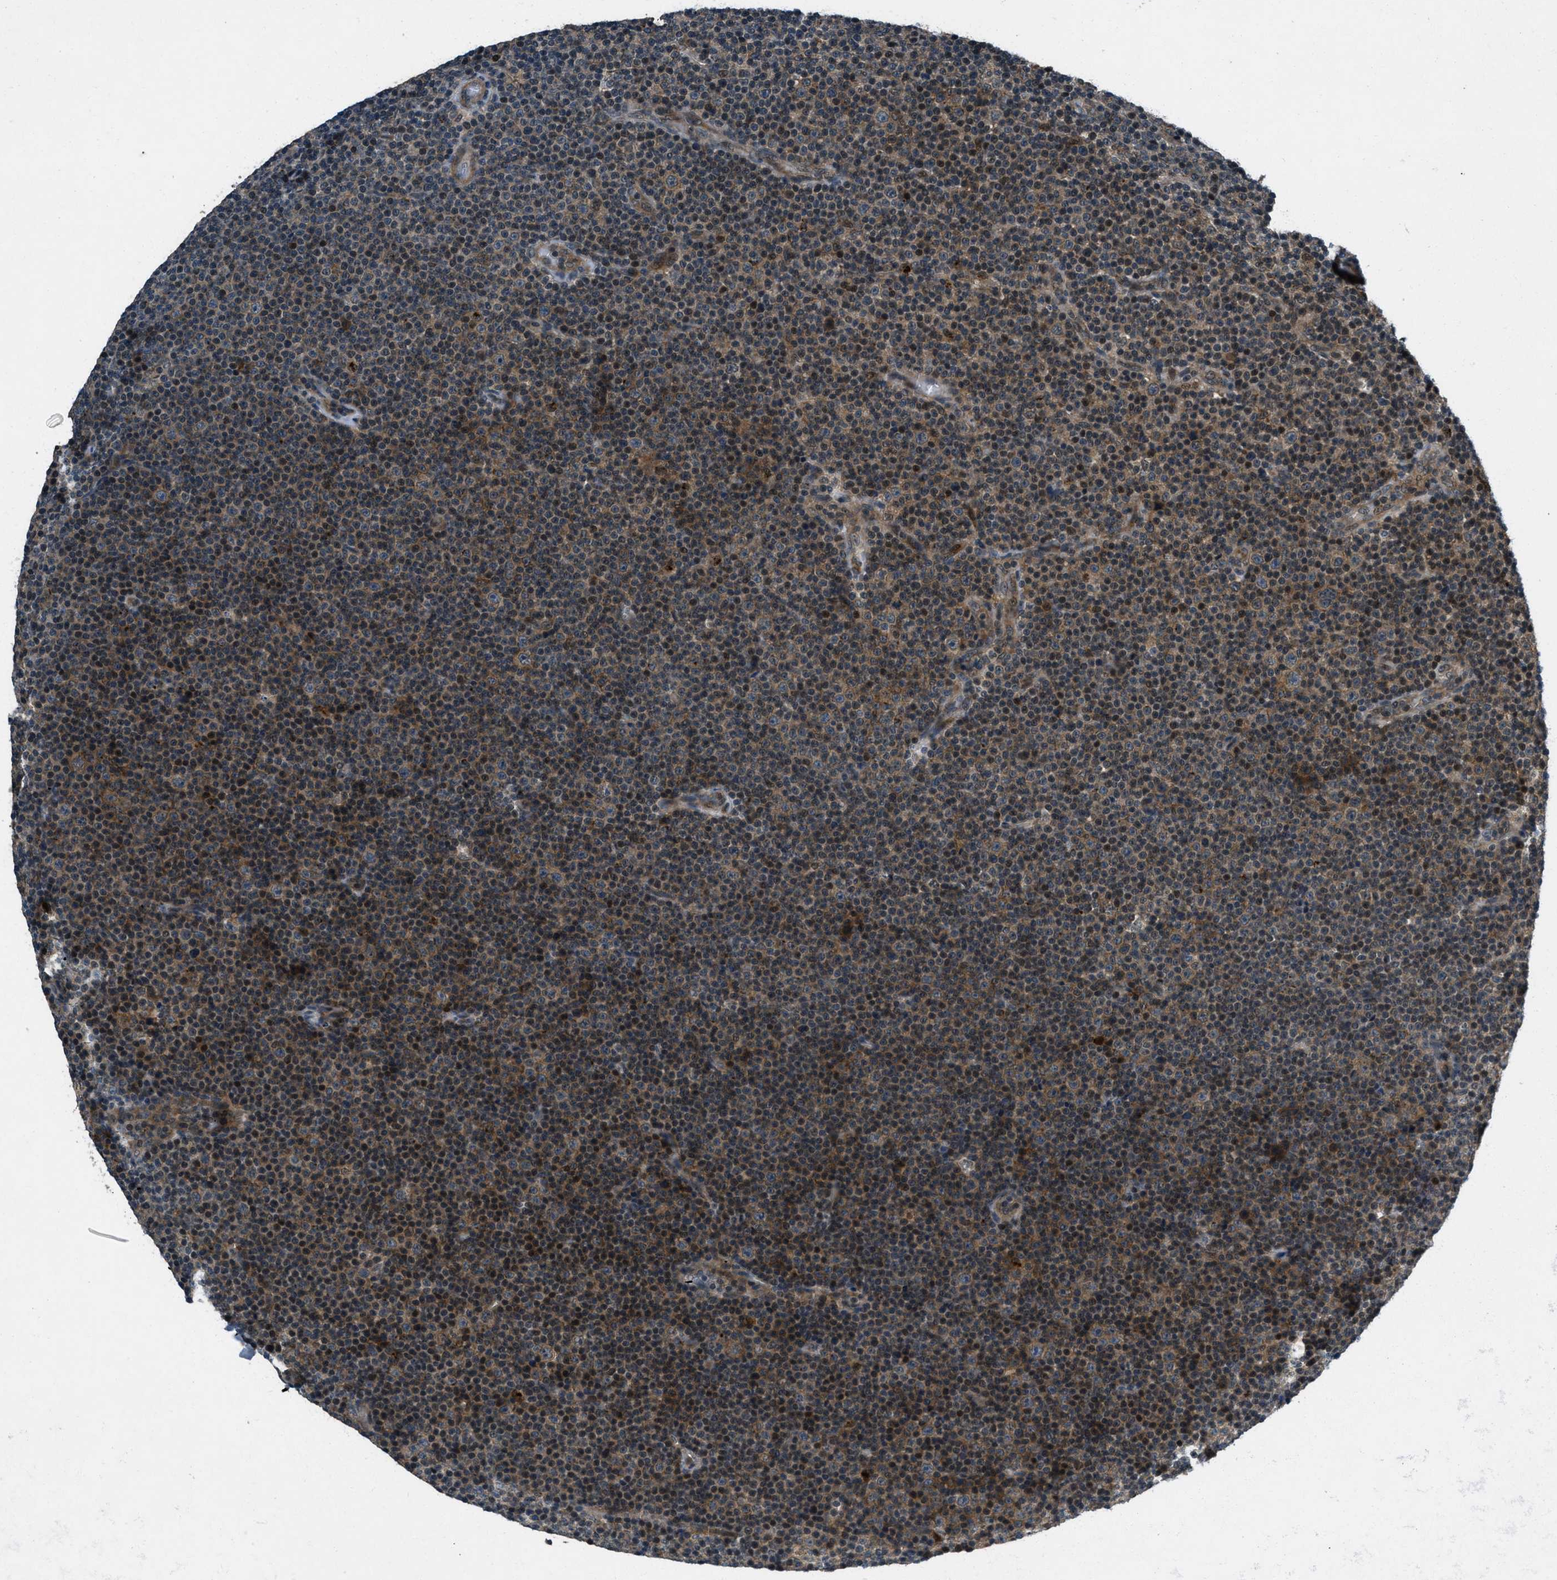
{"staining": {"intensity": "moderate", "quantity": ">75%", "location": "cytoplasmic/membranous"}, "tissue": "lymphoma", "cell_type": "Tumor cells", "image_type": "cancer", "snomed": [{"axis": "morphology", "description": "Malignant lymphoma, non-Hodgkin's type, Low grade"}, {"axis": "topography", "description": "Lymph node"}], "caption": "This micrograph shows malignant lymphoma, non-Hodgkin's type (low-grade) stained with immunohistochemistry to label a protein in brown. The cytoplasmic/membranous of tumor cells show moderate positivity for the protein. Nuclei are counter-stained blue.", "gene": "EPSTI1", "patient": {"sex": "female", "age": 67}}